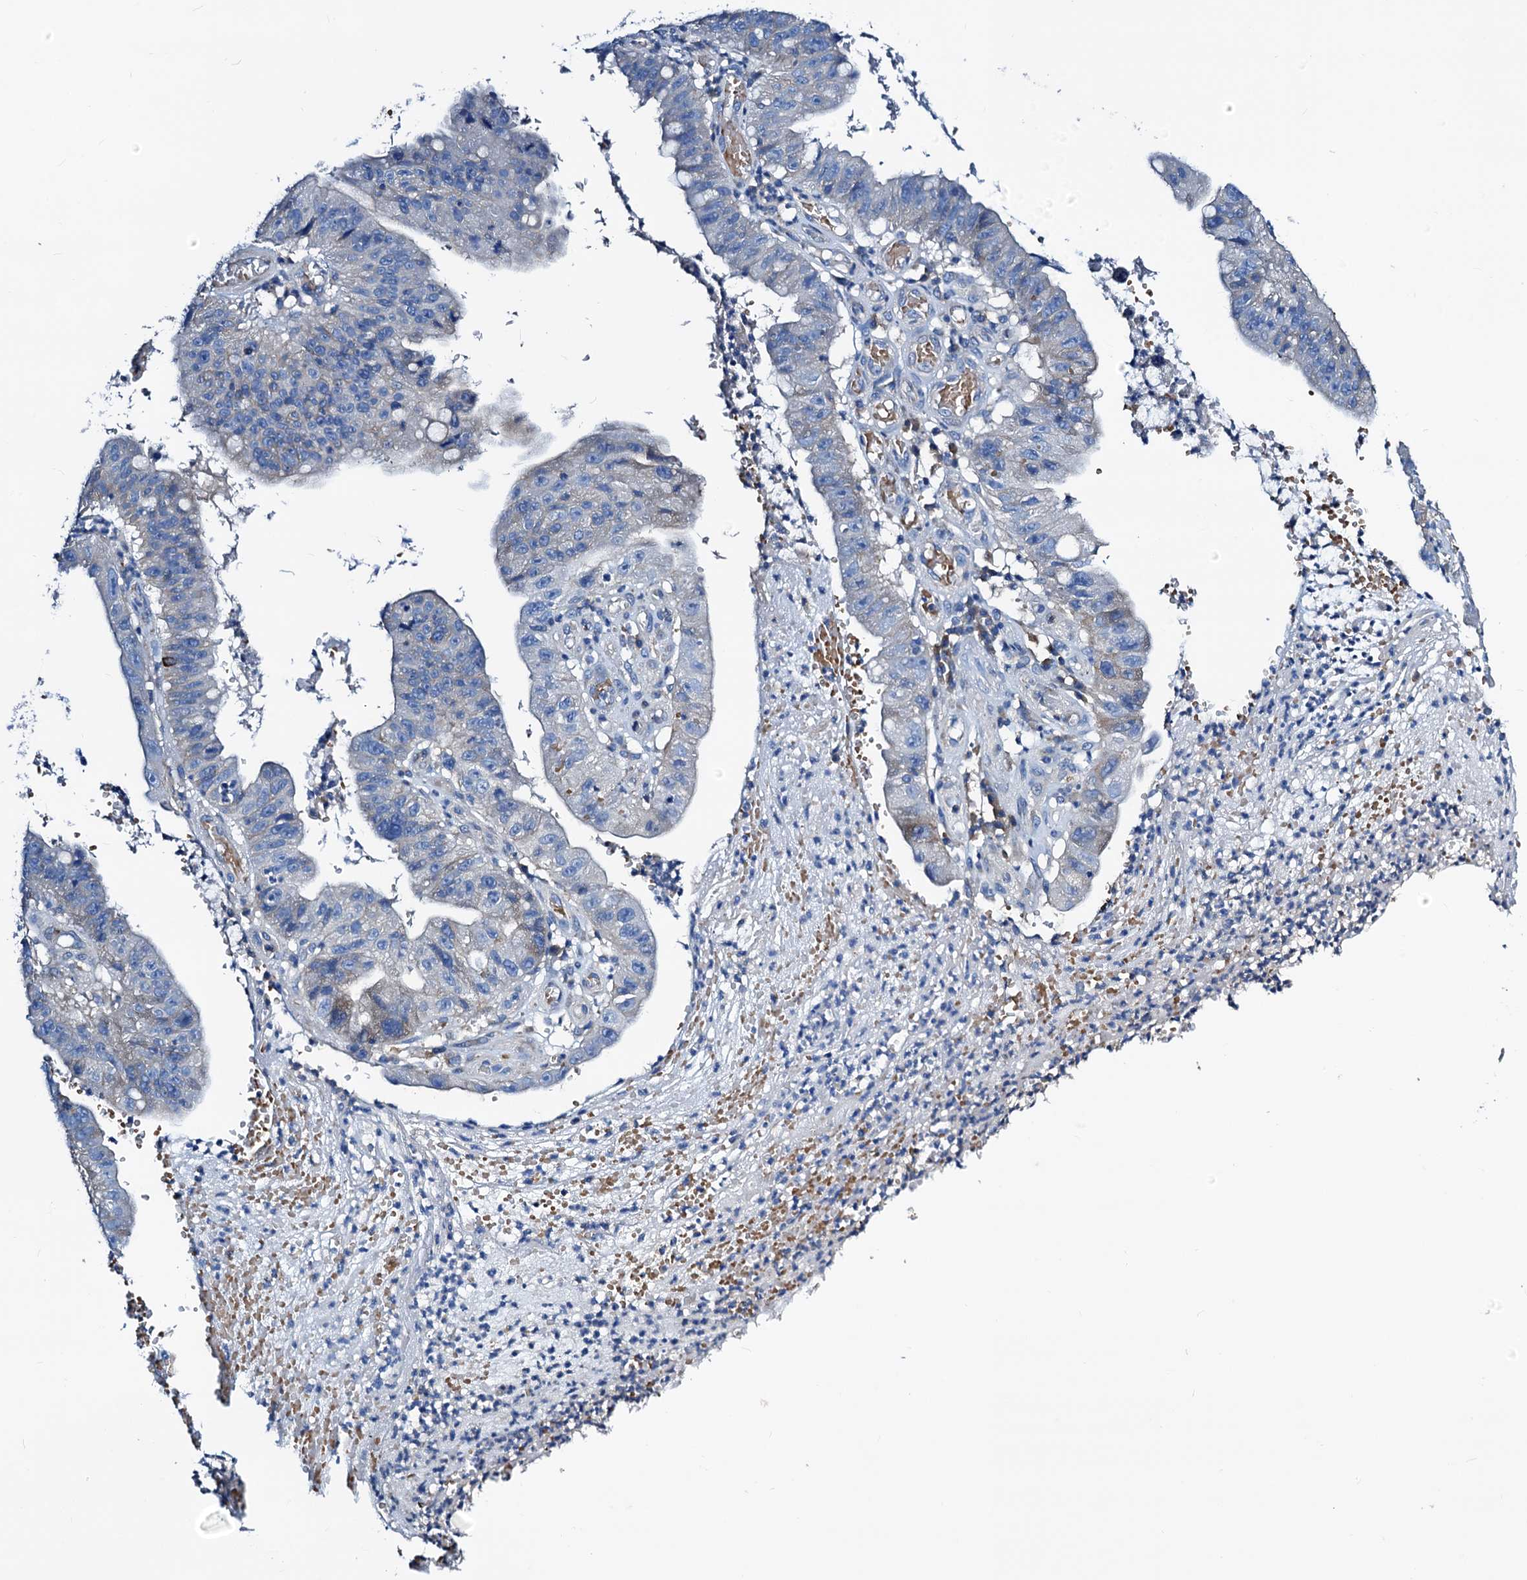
{"staining": {"intensity": "negative", "quantity": "none", "location": "none"}, "tissue": "stomach cancer", "cell_type": "Tumor cells", "image_type": "cancer", "snomed": [{"axis": "morphology", "description": "Adenocarcinoma, NOS"}, {"axis": "topography", "description": "Stomach"}], "caption": "There is no significant expression in tumor cells of stomach adenocarcinoma.", "gene": "GCOM1", "patient": {"sex": "male", "age": 59}}